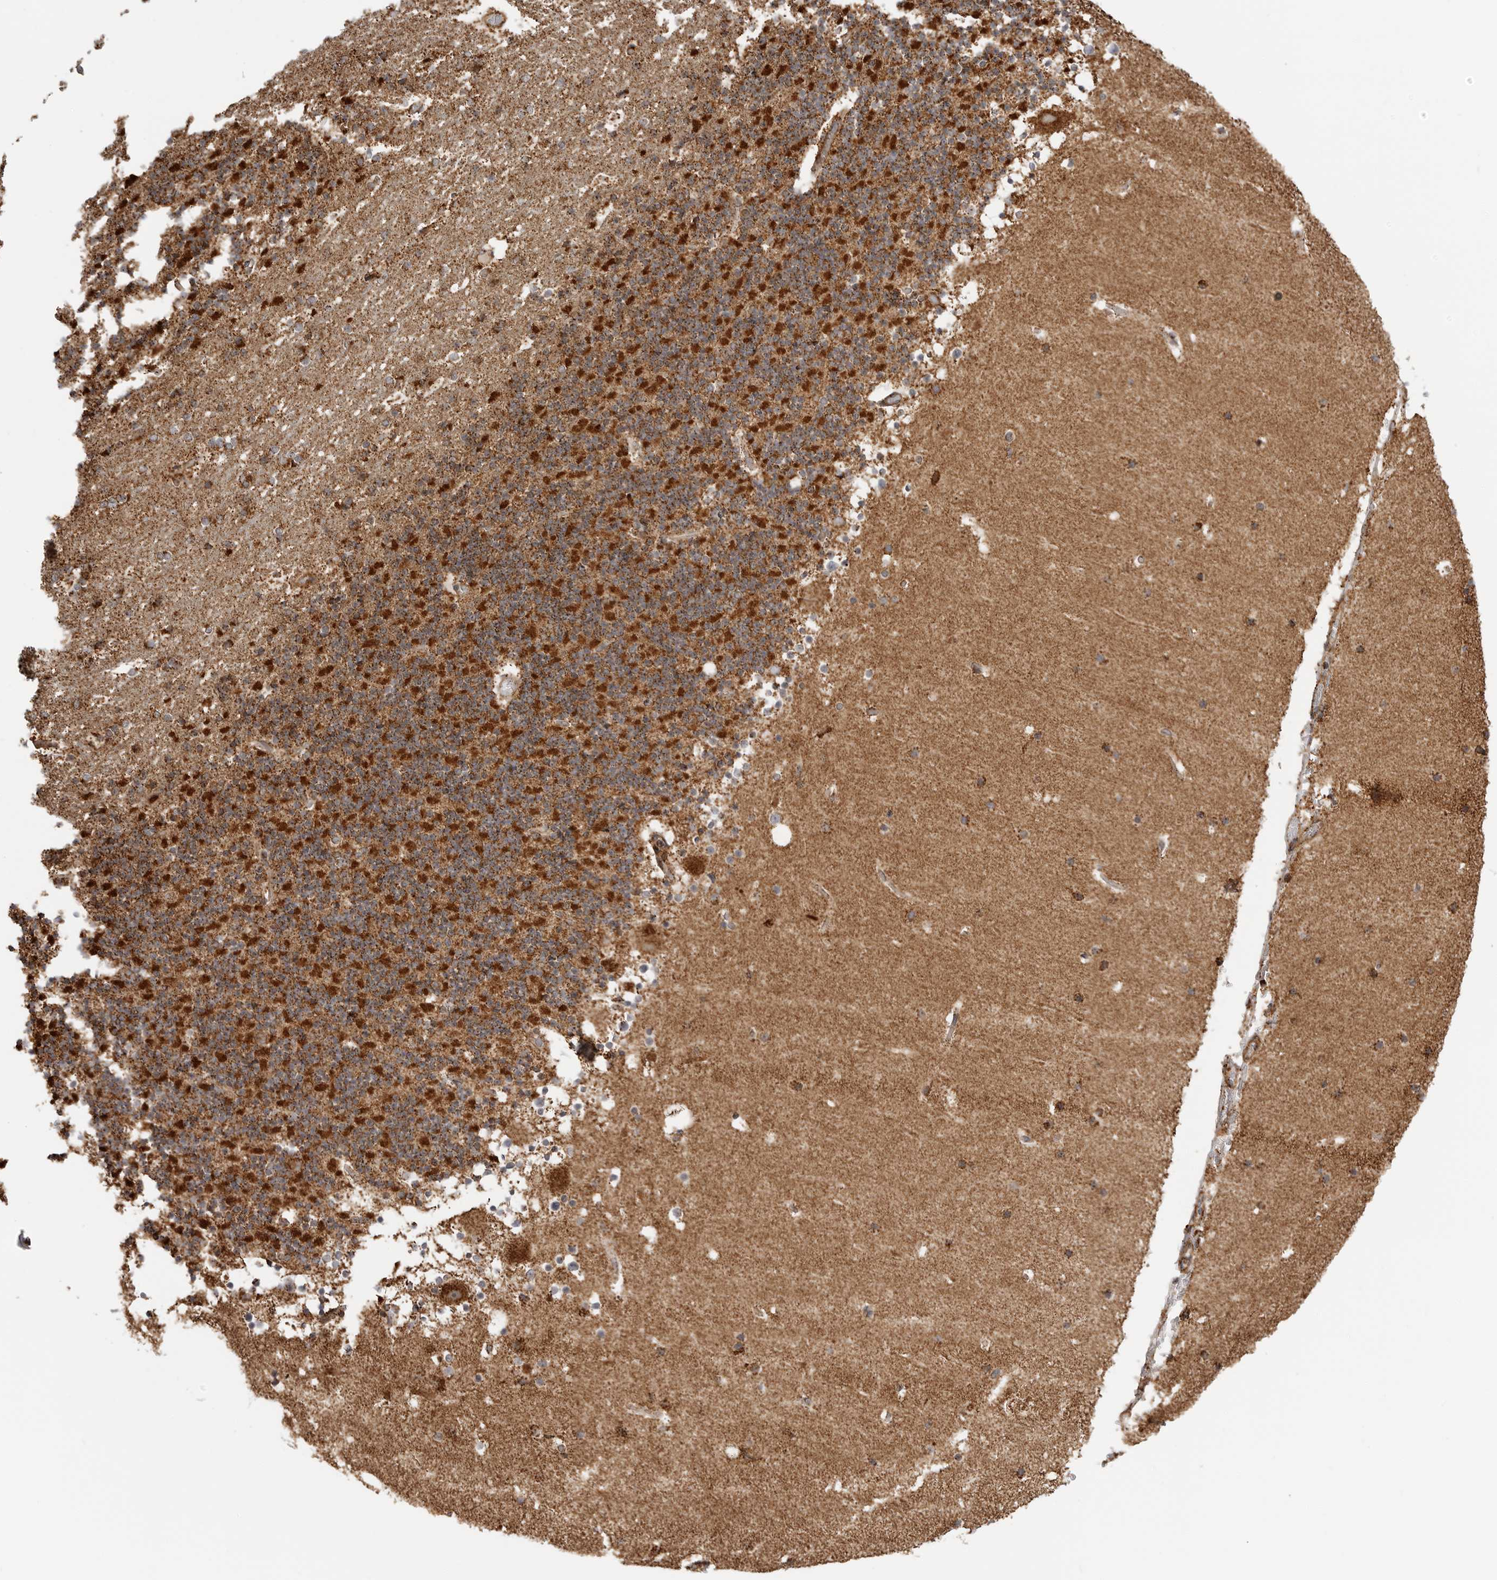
{"staining": {"intensity": "strong", "quantity": "25%-75%", "location": "cytoplasmic/membranous"}, "tissue": "cerebellum", "cell_type": "Cells in granular layer", "image_type": "normal", "snomed": [{"axis": "morphology", "description": "Normal tissue, NOS"}, {"axis": "topography", "description": "Cerebellum"}], "caption": "Protein staining exhibits strong cytoplasmic/membranous staining in approximately 25%-75% of cells in granular layer in unremarkable cerebellum. The staining is performed using DAB brown chromogen to label protein expression. The nuclei are counter-stained blue using hematoxylin.", "gene": "BMP2K", "patient": {"sex": "male", "age": 57}}